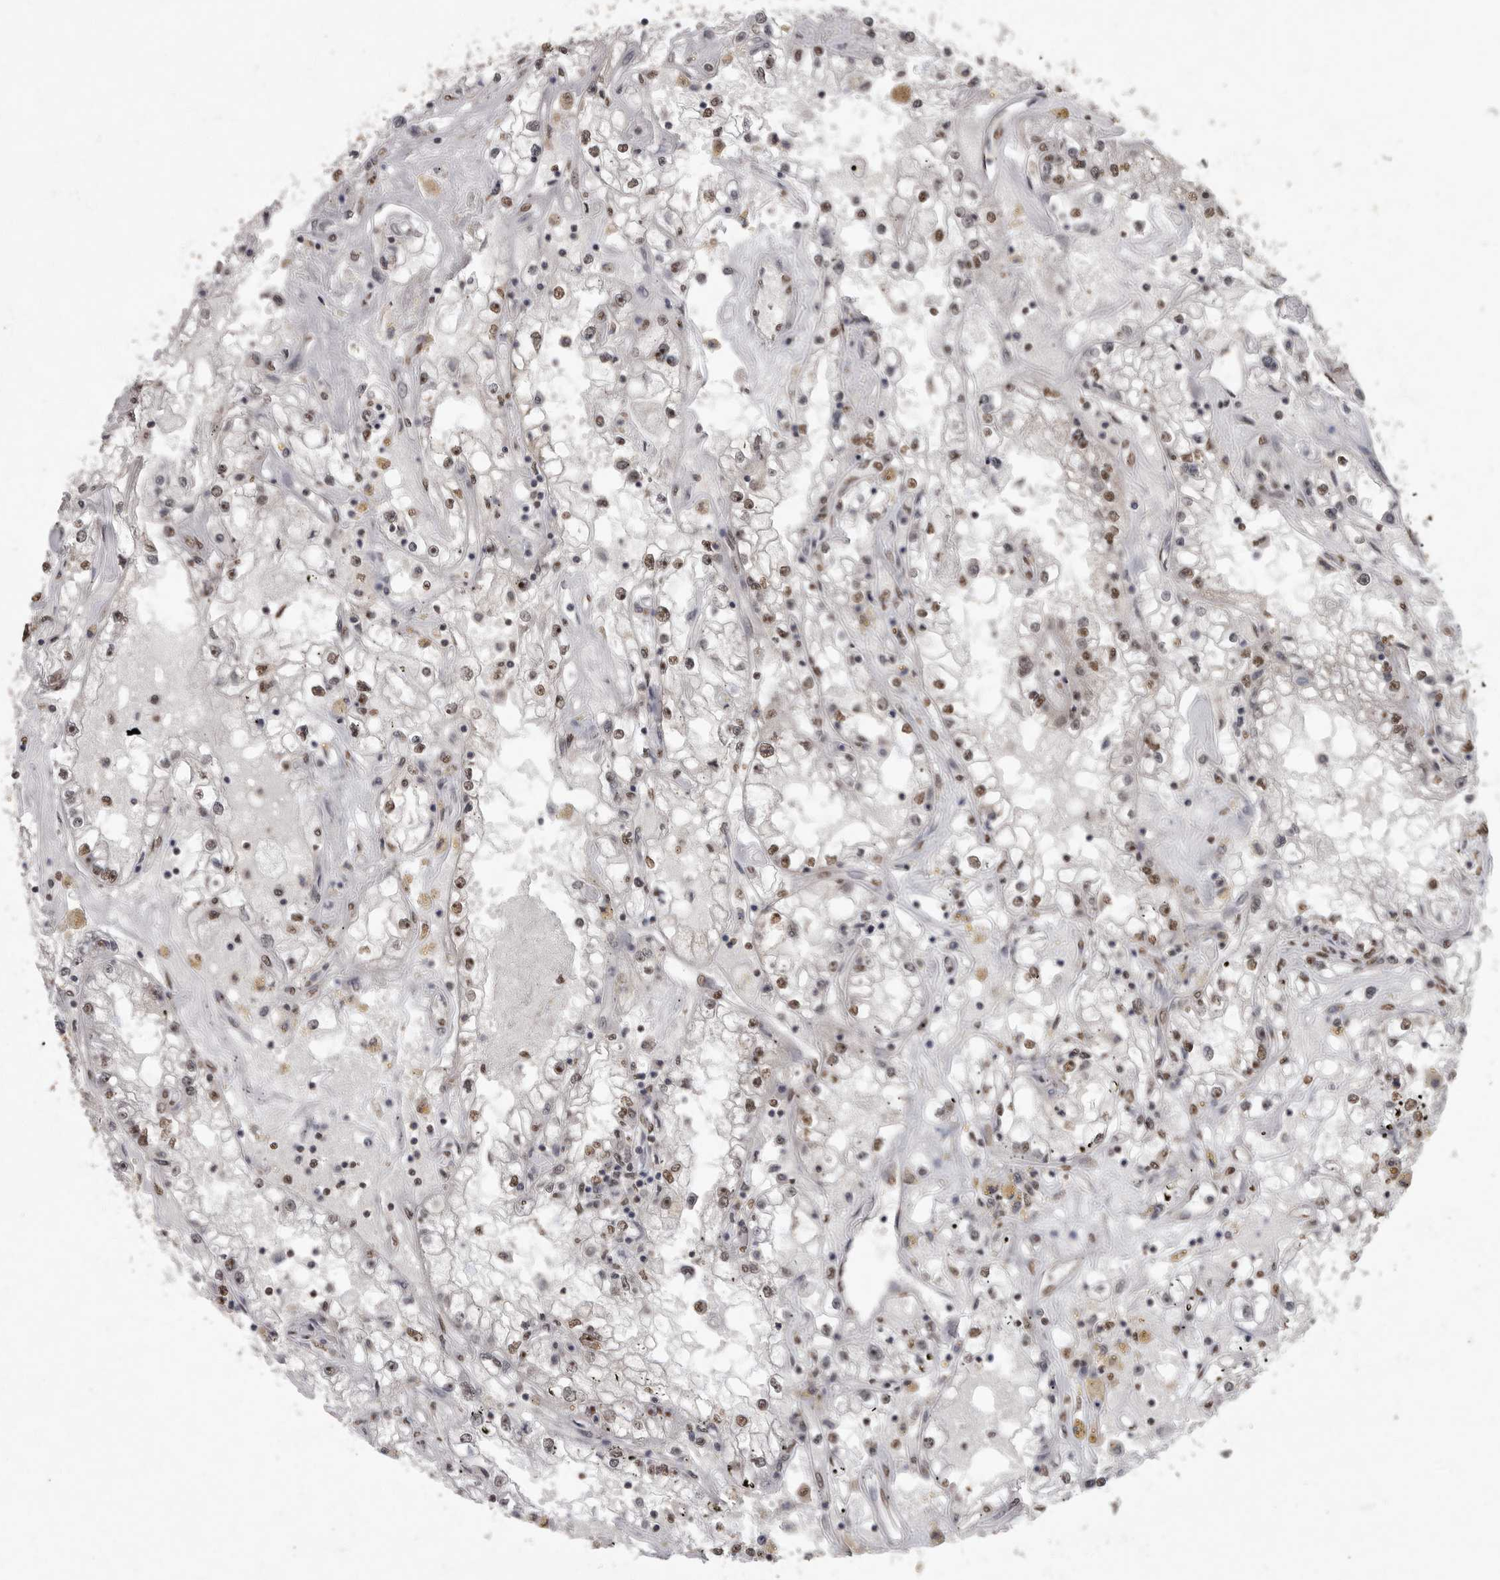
{"staining": {"intensity": "moderate", "quantity": ">75%", "location": "nuclear"}, "tissue": "renal cancer", "cell_type": "Tumor cells", "image_type": "cancer", "snomed": [{"axis": "morphology", "description": "Adenocarcinoma, NOS"}, {"axis": "topography", "description": "Kidney"}], "caption": "Immunohistochemistry (IHC) micrograph of human renal cancer (adenocarcinoma) stained for a protein (brown), which reveals medium levels of moderate nuclear expression in approximately >75% of tumor cells.", "gene": "NBL1", "patient": {"sex": "male", "age": 56}}